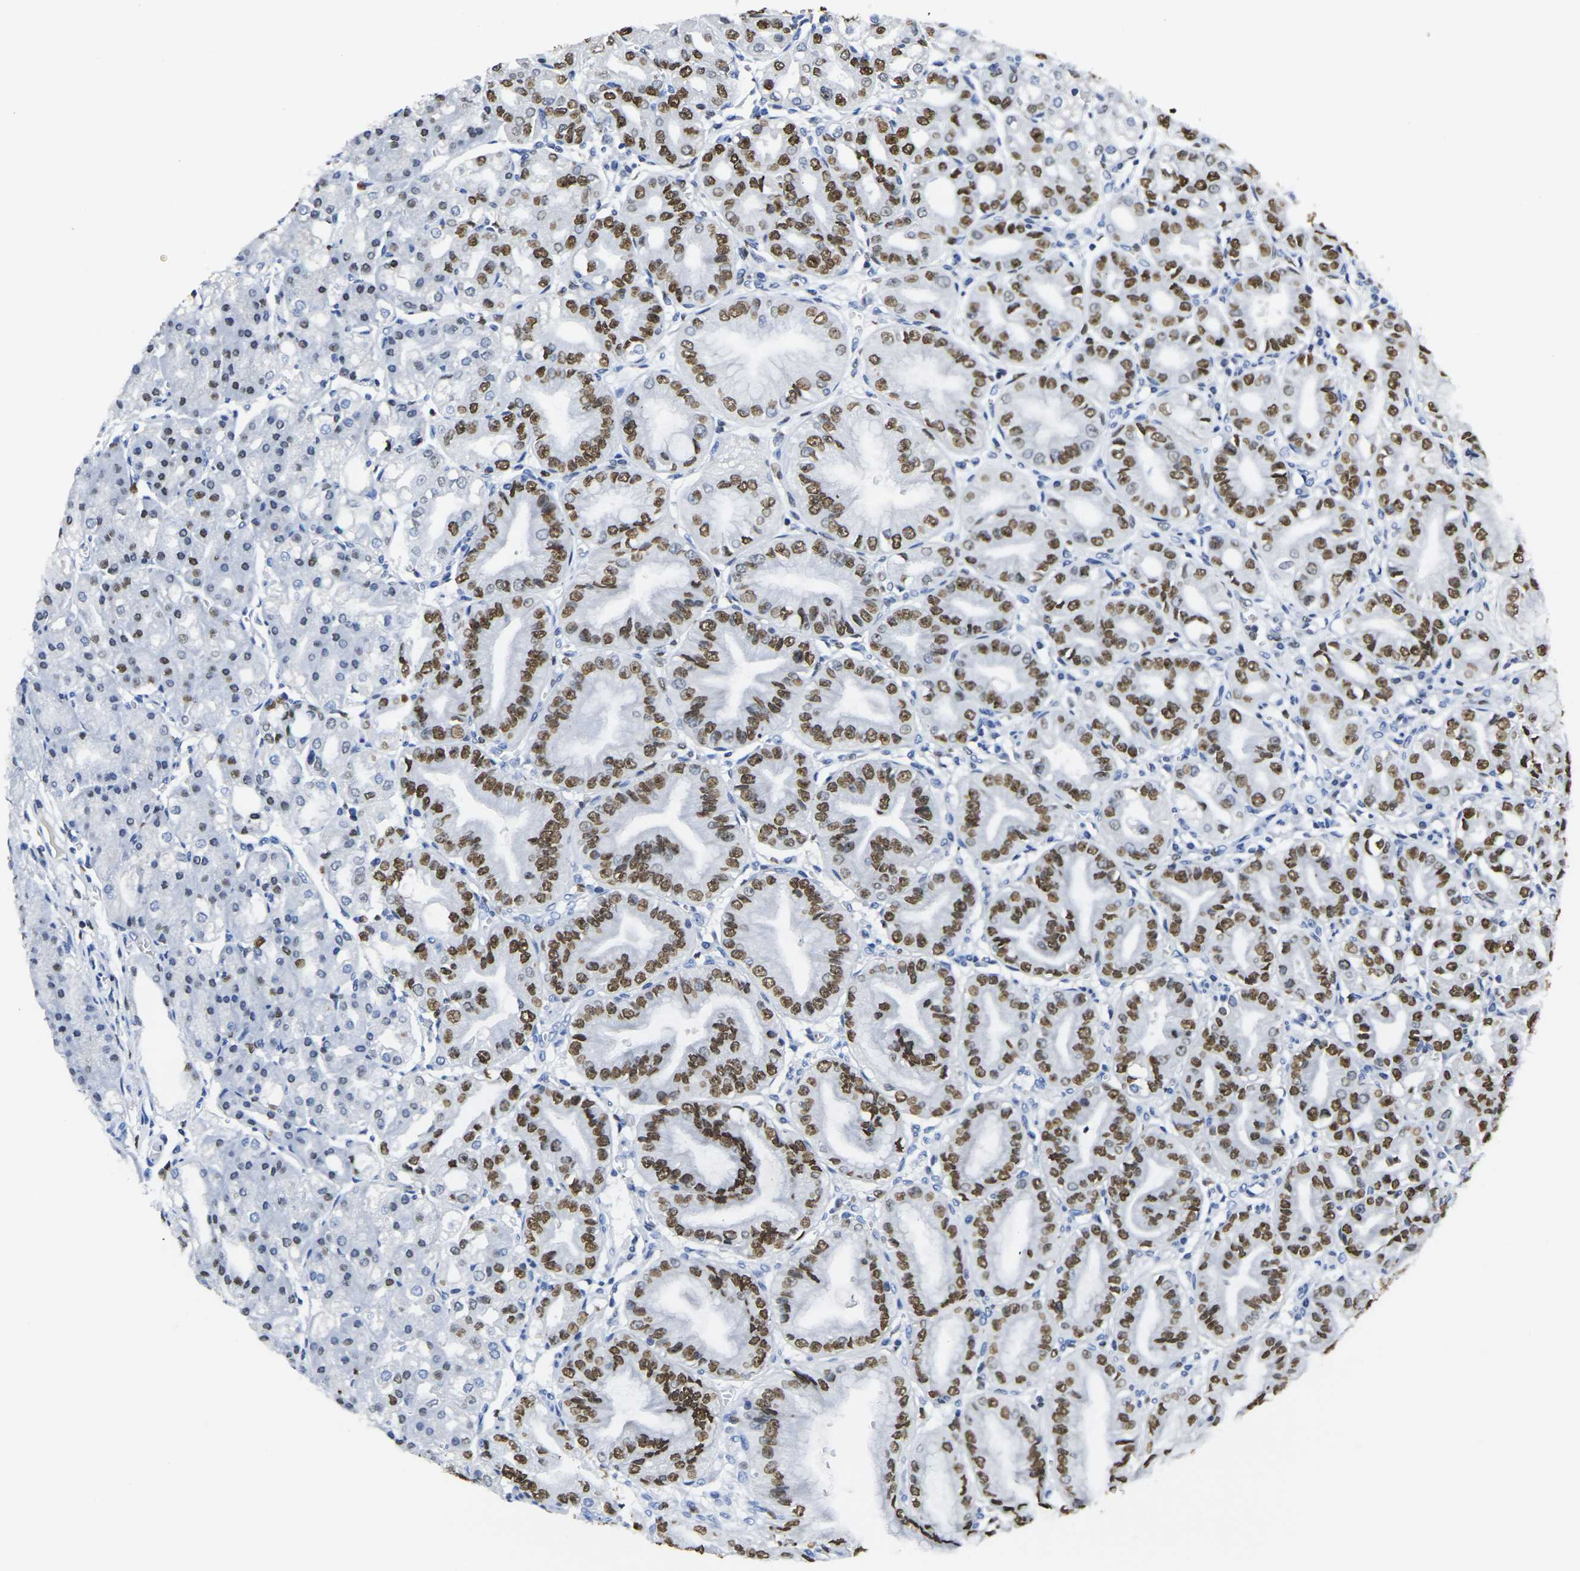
{"staining": {"intensity": "strong", "quantity": "25%-75%", "location": "nuclear"}, "tissue": "stomach", "cell_type": "Glandular cells", "image_type": "normal", "snomed": [{"axis": "morphology", "description": "Normal tissue, NOS"}, {"axis": "topography", "description": "Stomach, lower"}], "caption": "Glandular cells exhibit strong nuclear staining in approximately 25%-75% of cells in normal stomach. Using DAB (3,3'-diaminobenzidine) (brown) and hematoxylin (blue) stains, captured at high magnification using brightfield microscopy.", "gene": "DRAXIN", "patient": {"sex": "male", "age": 71}}